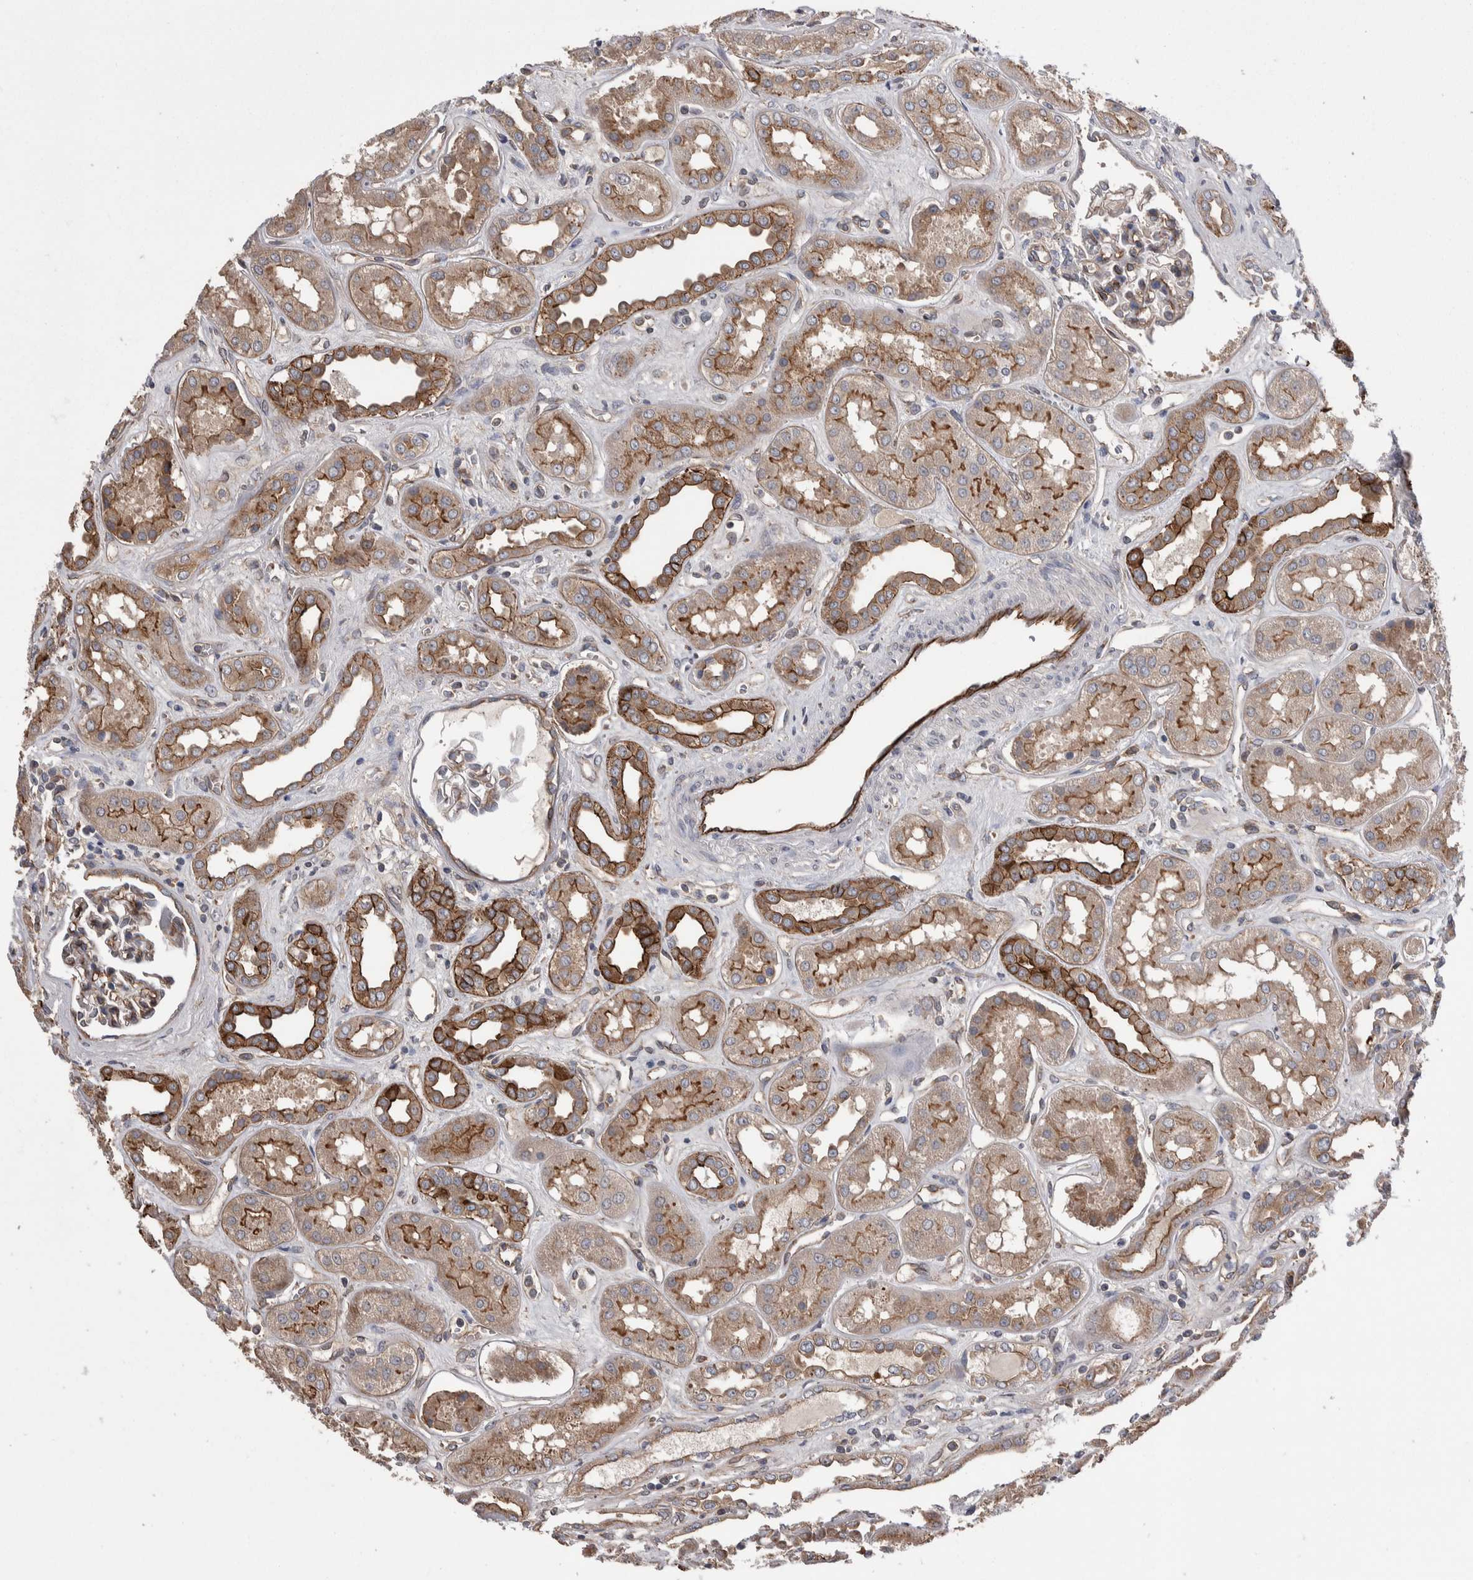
{"staining": {"intensity": "moderate", "quantity": "<25%", "location": "cytoplasmic/membranous"}, "tissue": "kidney", "cell_type": "Cells in glomeruli", "image_type": "normal", "snomed": [{"axis": "morphology", "description": "Normal tissue, NOS"}, {"axis": "topography", "description": "Kidney"}], "caption": "This photomicrograph reveals immunohistochemistry staining of normal kidney, with low moderate cytoplasmic/membranous positivity in about <25% of cells in glomeruli.", "gene": "LIMA1", "patient": {"sex": "male", "age": 59}}